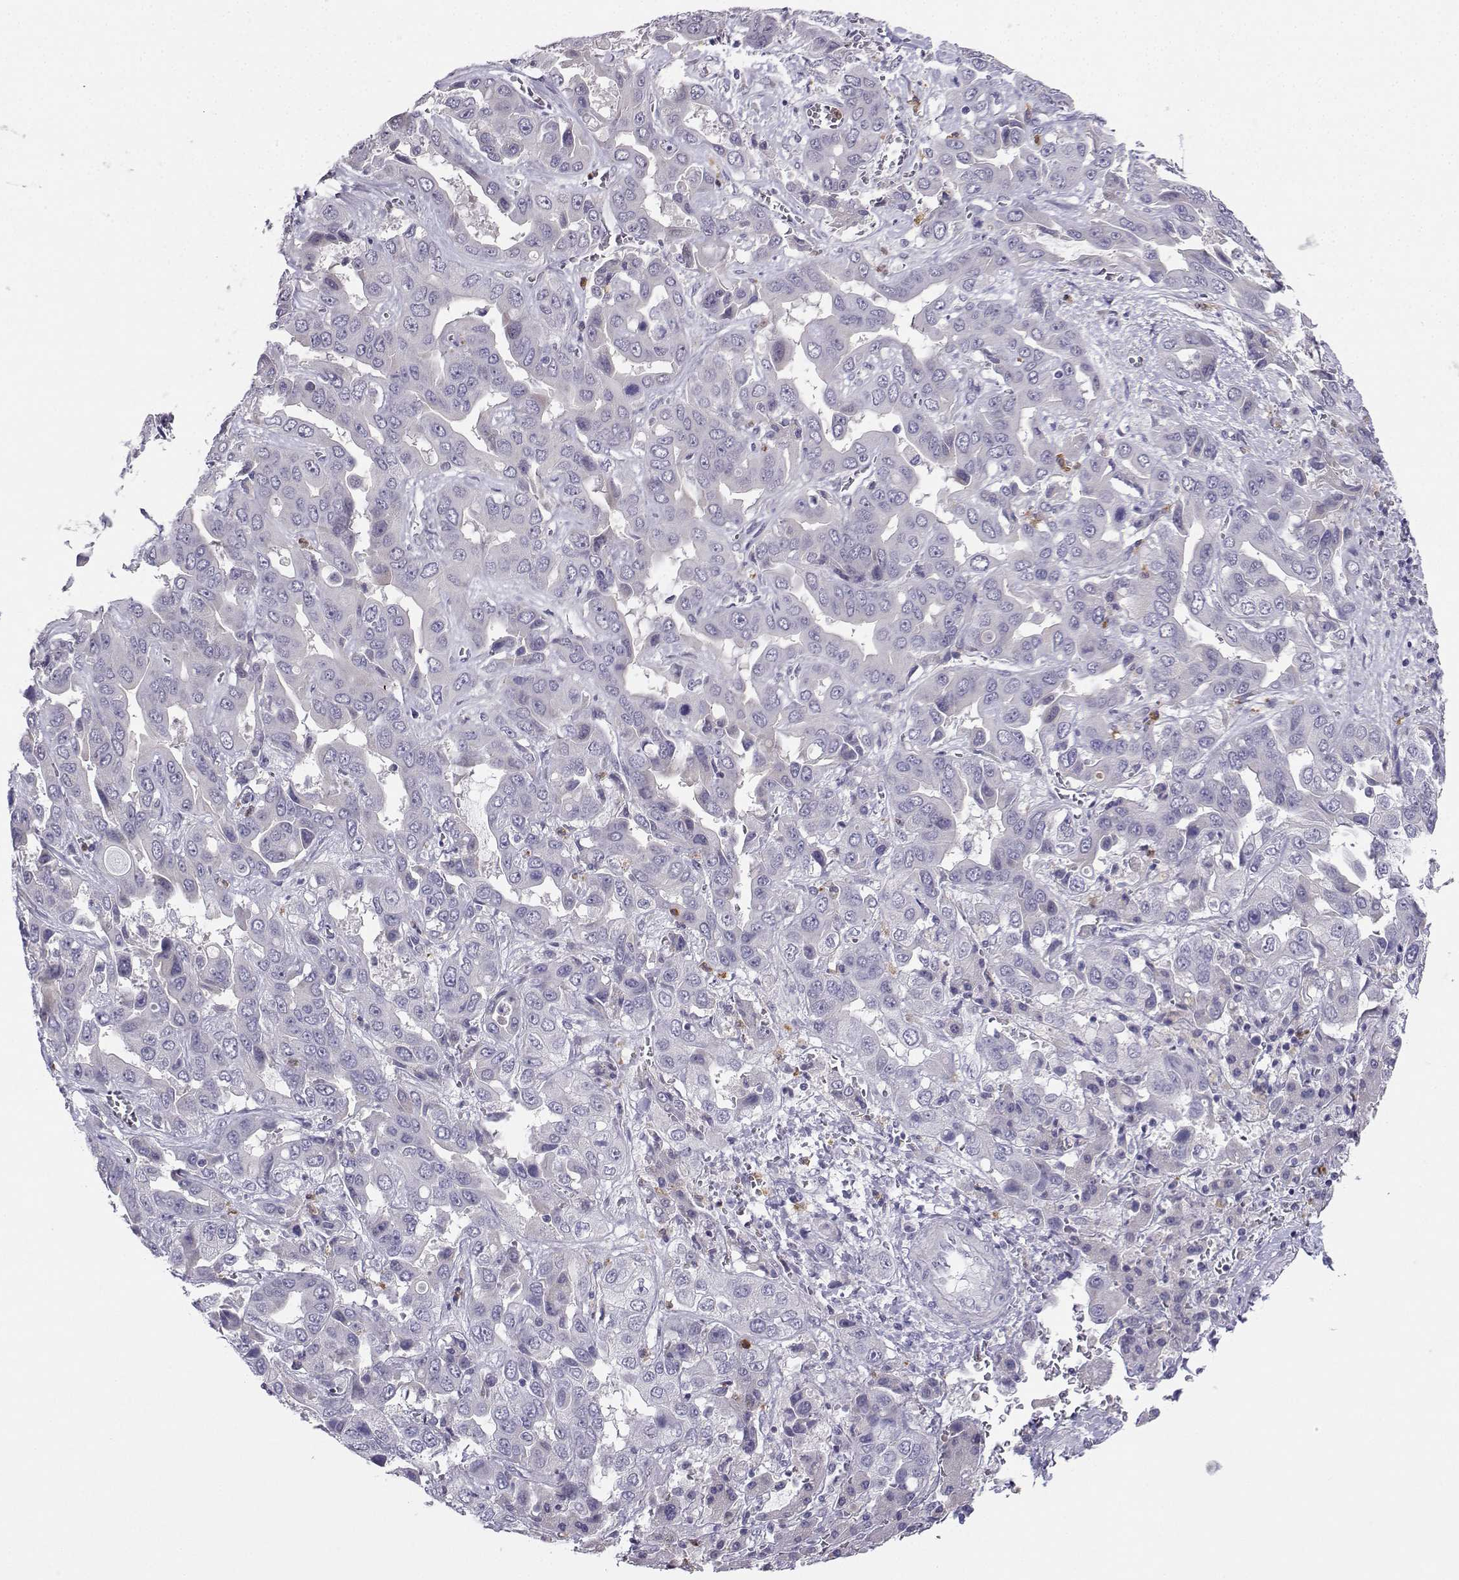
{"staining": {"intensity": "negative", "quantity": "none", "location": "none"}, "tissue": "liver cancer", "cell_type": "Tumor cells", "image_type": "cancer", "snomed": [{"axis": "morphology", "description": "Cholangiocarcinoma"}, {"axis": "topography", "description": "Liver"}], "caption": "An image of human liver cholangiocarcinoma is negative for staining in tumor cells.", "gene": "CALY", "patient": {"sex": "female", "age": 52}}